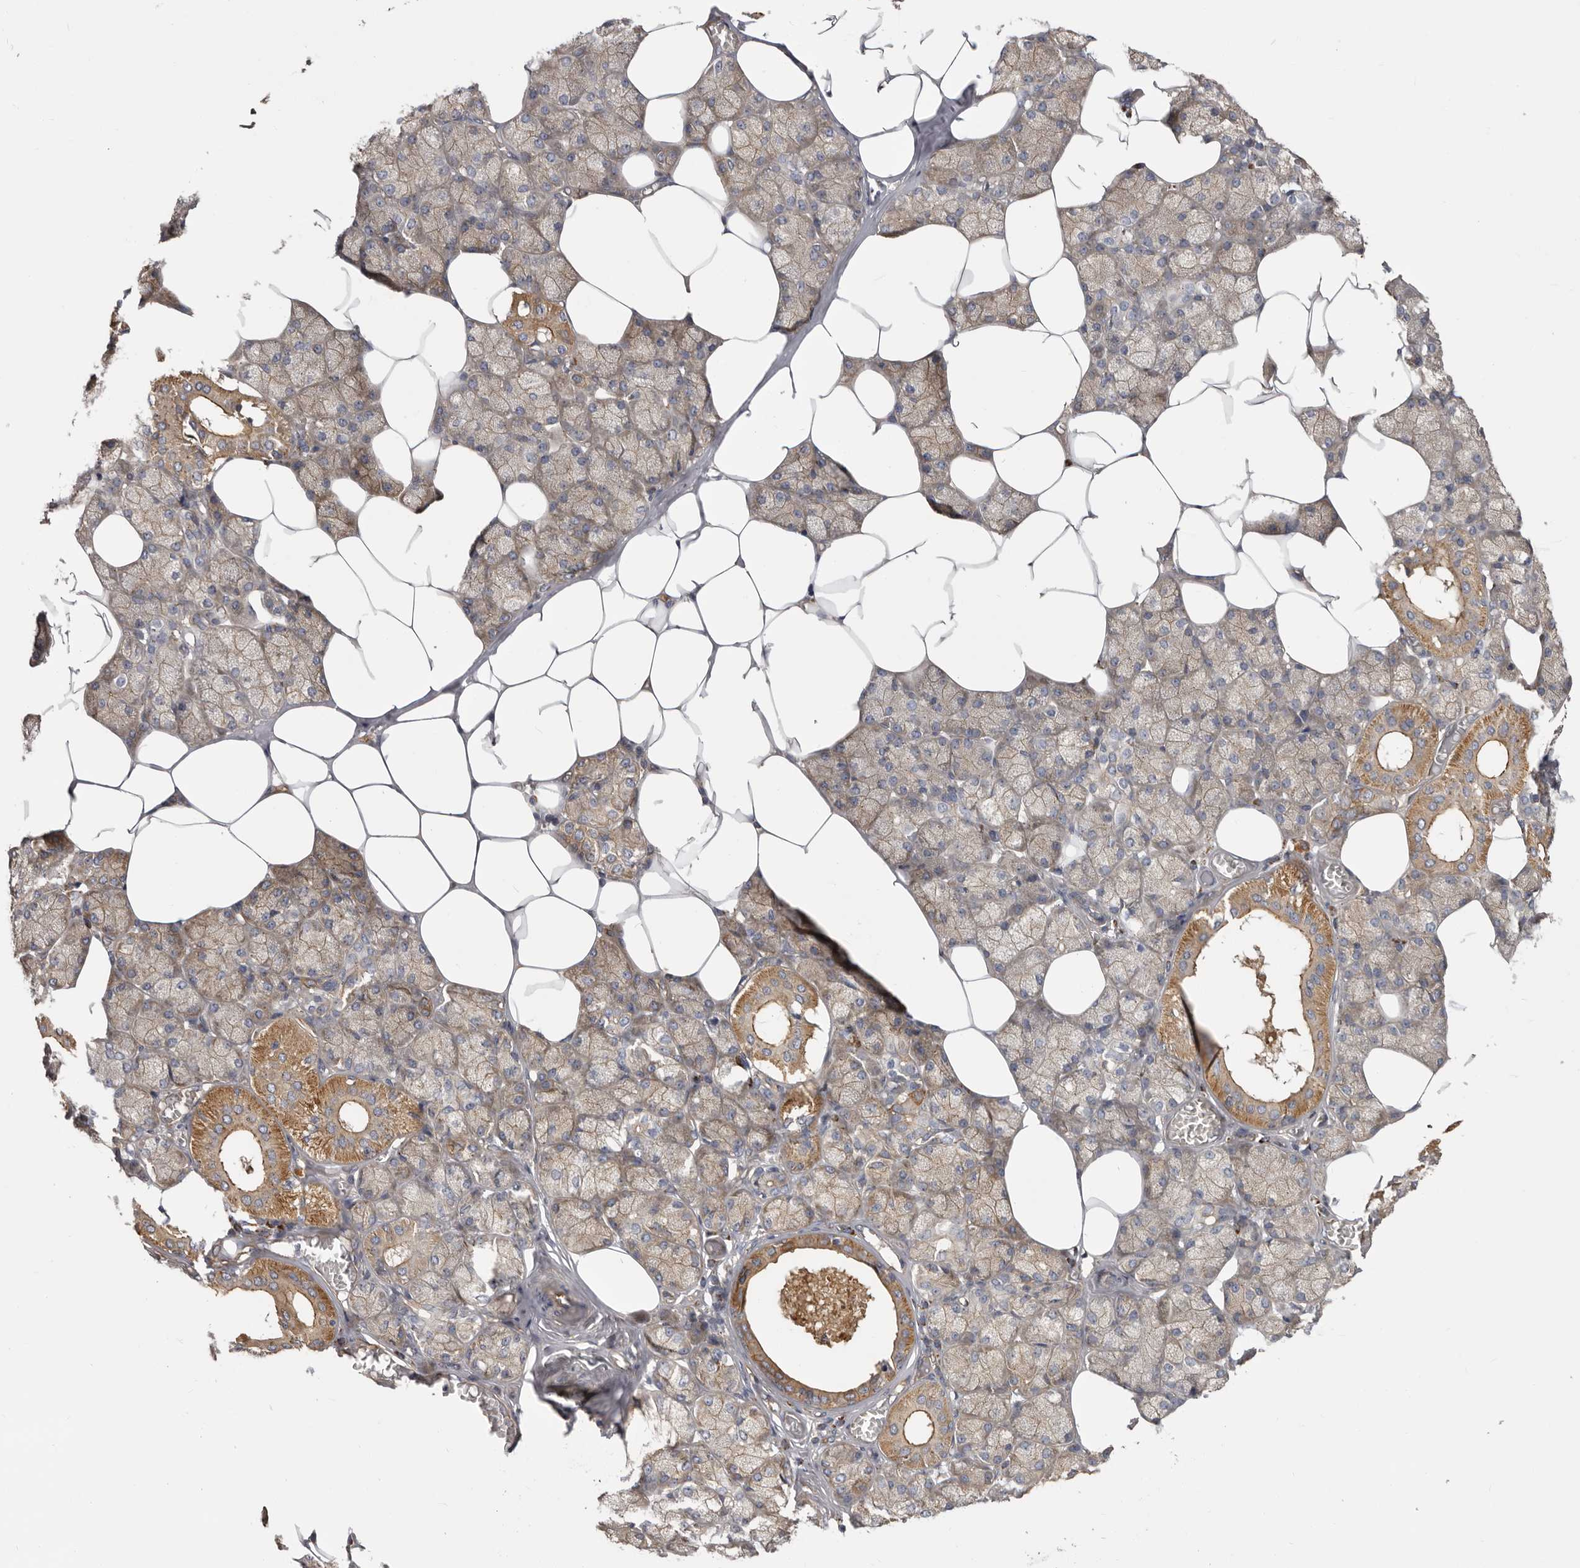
{"staining": {"intensity": "moderate", "quantity": "25%-75%", "location": "cytoplasmic/membranous"}, "tissue": "salivary gland", "cell_type": "Glandular cells", "image_type": "normal", "snomed": [{"axis": "morphology", "description": "Normal tissue, NOS"}, {"axis": "topography", "description": "Salivary gland"}], "caption": "A histopathology image of salivary gland stained for a protein demonstrates moderate cytoplasmic/membranous brown staining in glandular cells.", "gene": "ENAH", "patient": {"sex": "male", "age": 62}}